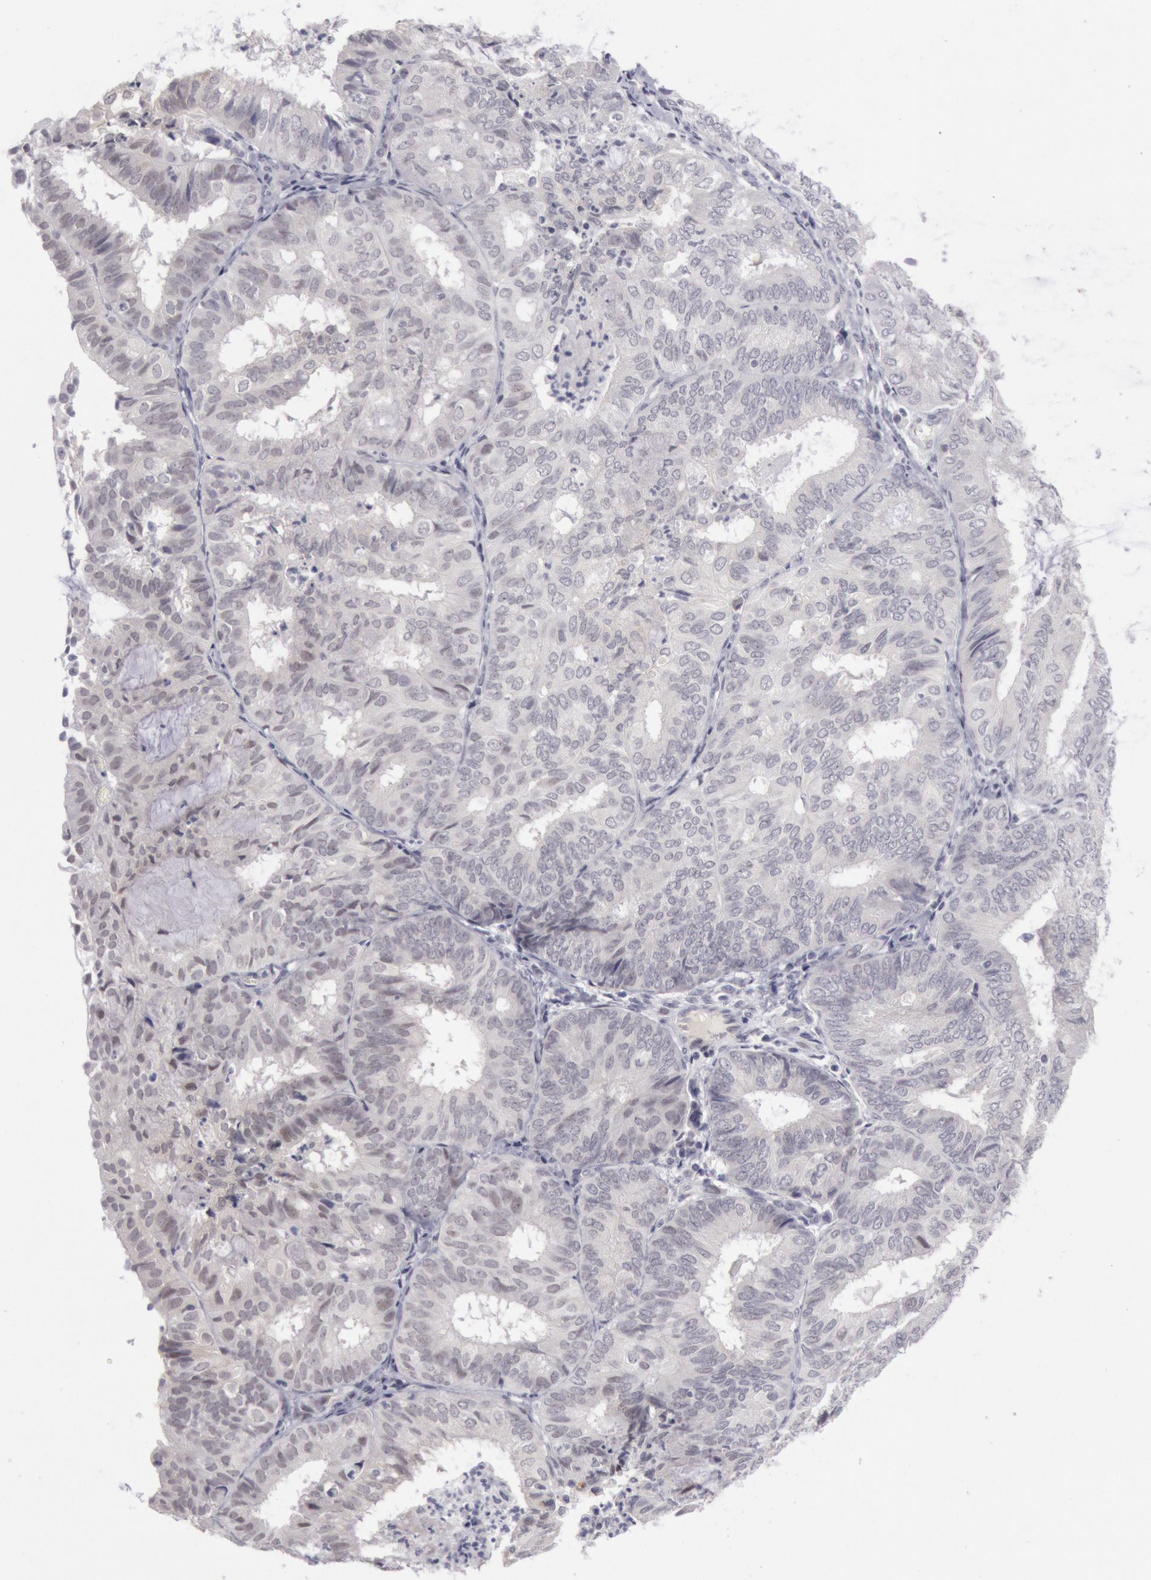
{"staining": {"intensity": "negative", "quantity": "none", "location": "none"}, "tissue": "endometrial cancer", "cell_type": "Tumor cells", "image_type": "cancer", "snomed": [{"axis": "morphology", "description": "Adenocarcinoma, NOS"}, {"axis": "topography", "description": "Endometrium"}], "caption": "This is an immunohistochemistry histopathology image of endometrial adenocarcinoma. There is no expression in tumor cells.", "gene": "JOSD1", "patient": {"sex": "female", "age": 59}}